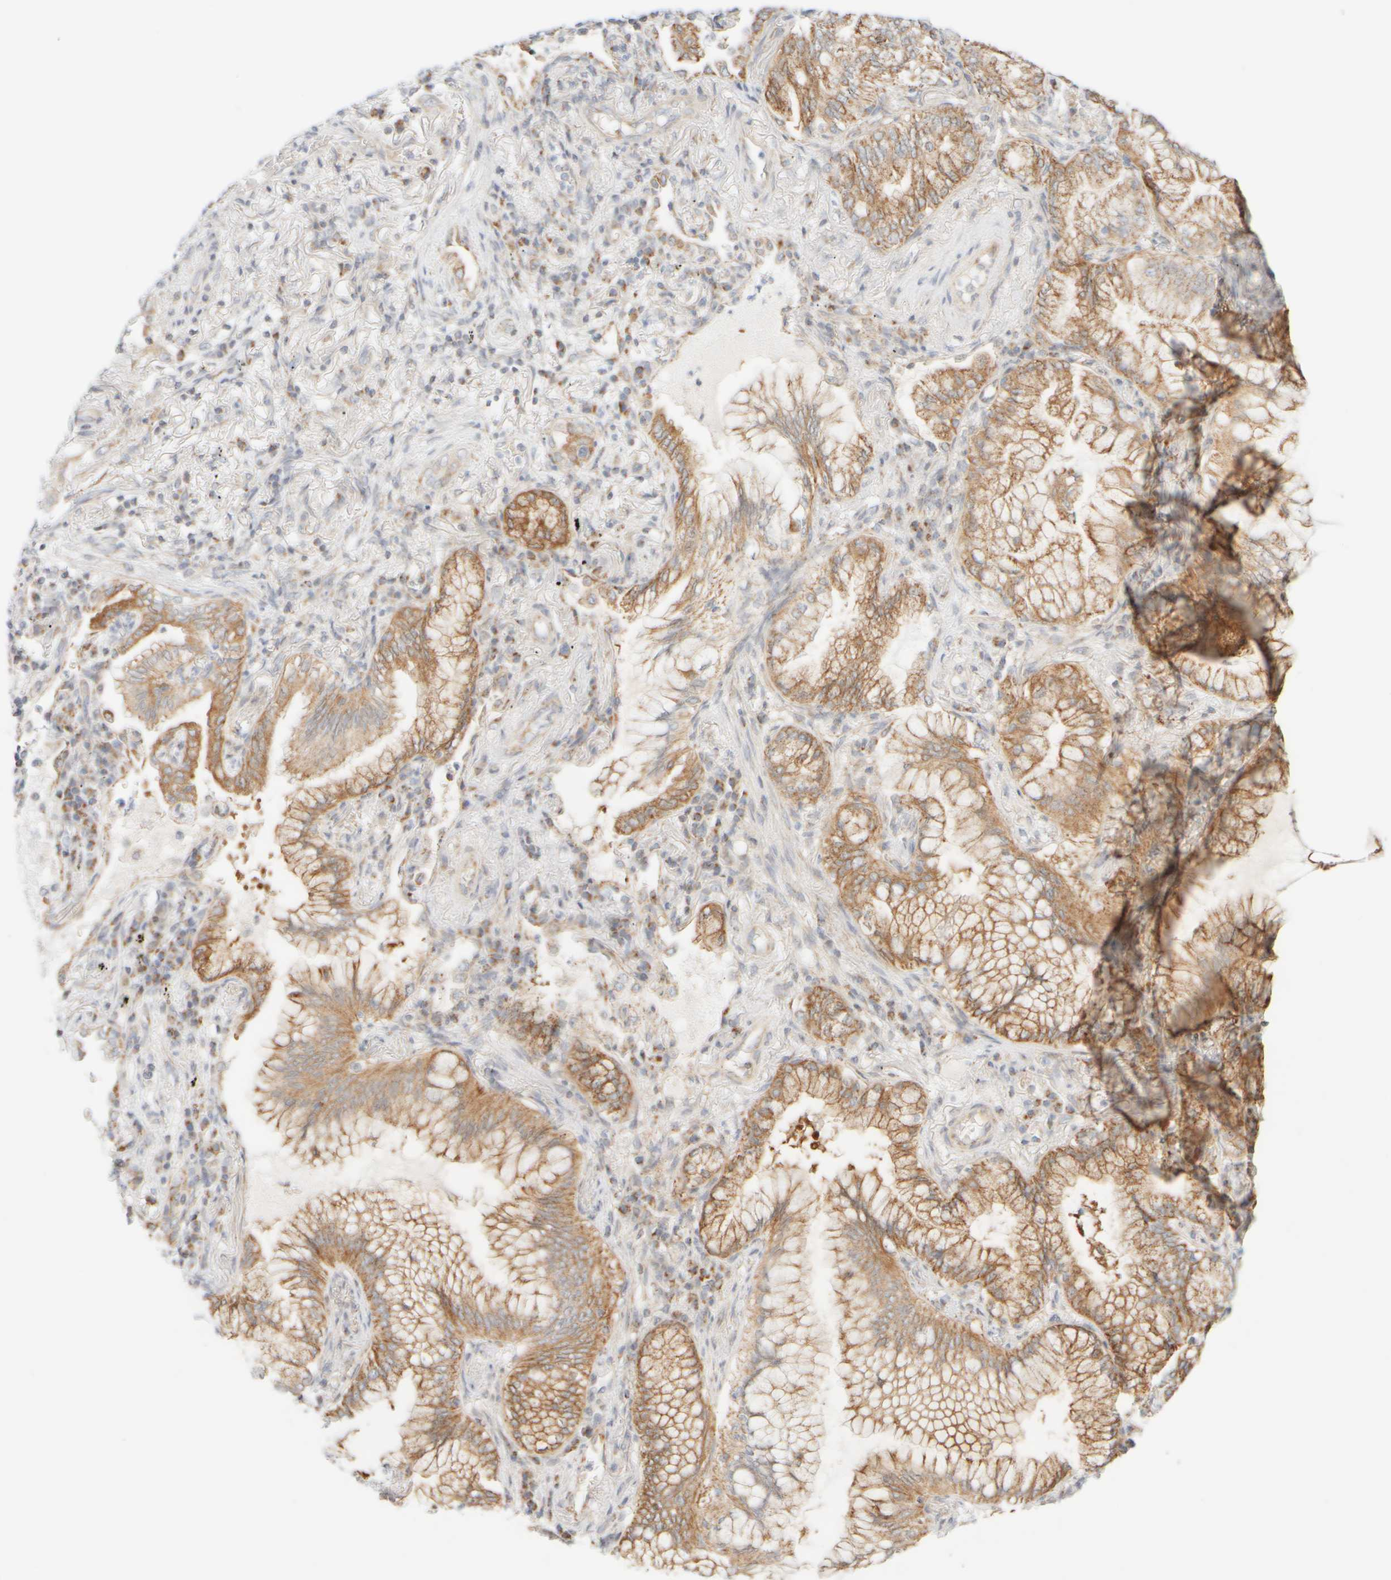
{"staining": {"intensity": "moderate", "quantity": ">75%", "location": "cytoplasmic/membranous"}, "tissue": "lung cancer", "cell_type": "Tumor cells", "image_type": "cancer", "snomed": [{"axis": "morphology", "description": "Adenocarcinoma, NOS"}, {"axis": "topography", "description": "Lung"}], "caption": "This is a micrograph of immunohistochemistry staining of lung adenocarcinoma, which shows moderate expression in the cytoplasmic/membranous of tumor cells.", "gene": "PPM1K", "patient": {"sex": "female", "age": 70}}